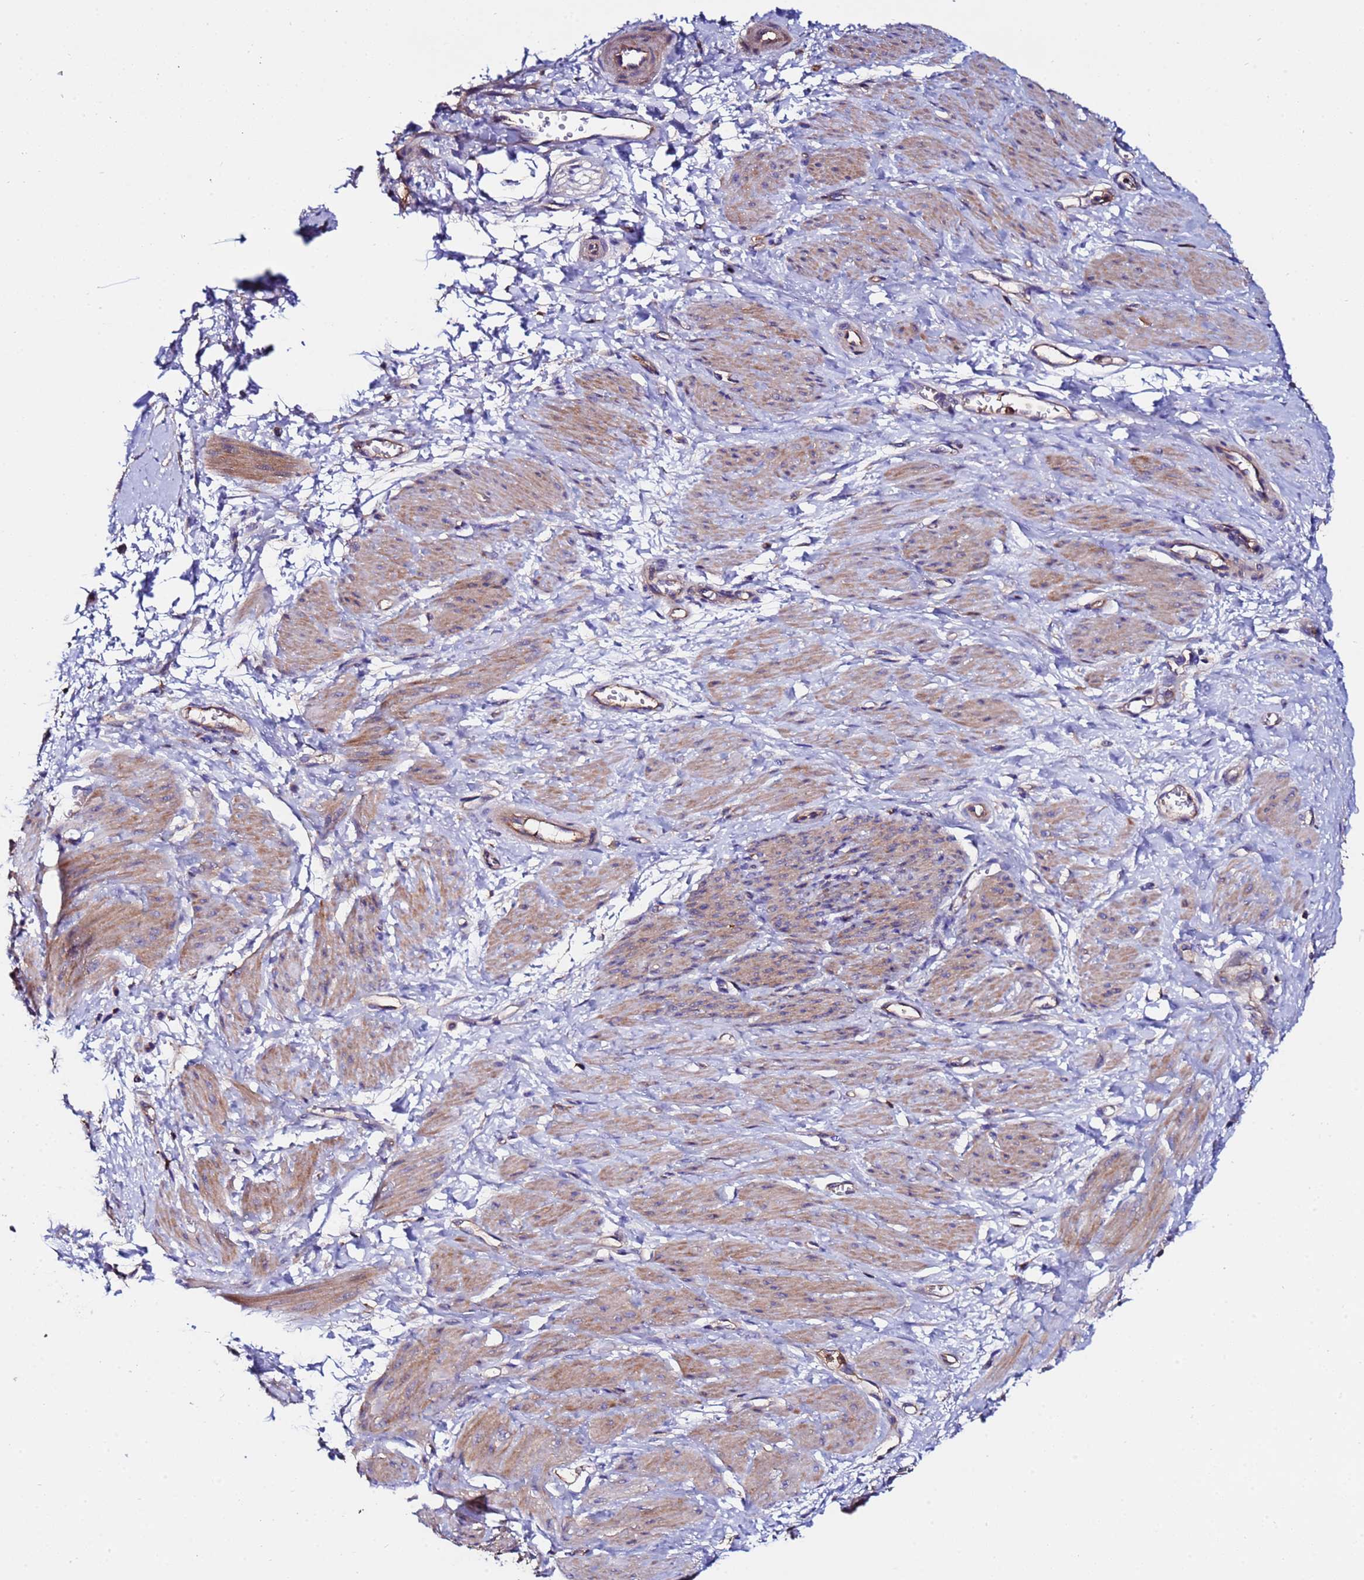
{"staining": {"intensity": "moderate", "quantity": "25%-75%", "location": "cytoplasmic/membranous"}, "tissue": "smooth muscle", "cell_type": "Smooth muscle cells", "image_type": "normal", "snomed": [{"axis": "morphology", "description": "Normal tissue, NOS"}, {"axis": "topography", "description": "Smooth muscle"}, {"axis": "topography", "description": "Uterus"}], "caption": "Protein expression analysis of normal smooth muscle reveals moderate cytoplasmic/membranous expression in about 25%-75% of smooth muscle cells.", "gene": "POTEE", "patient": {"sex": "female", "age": 39}}